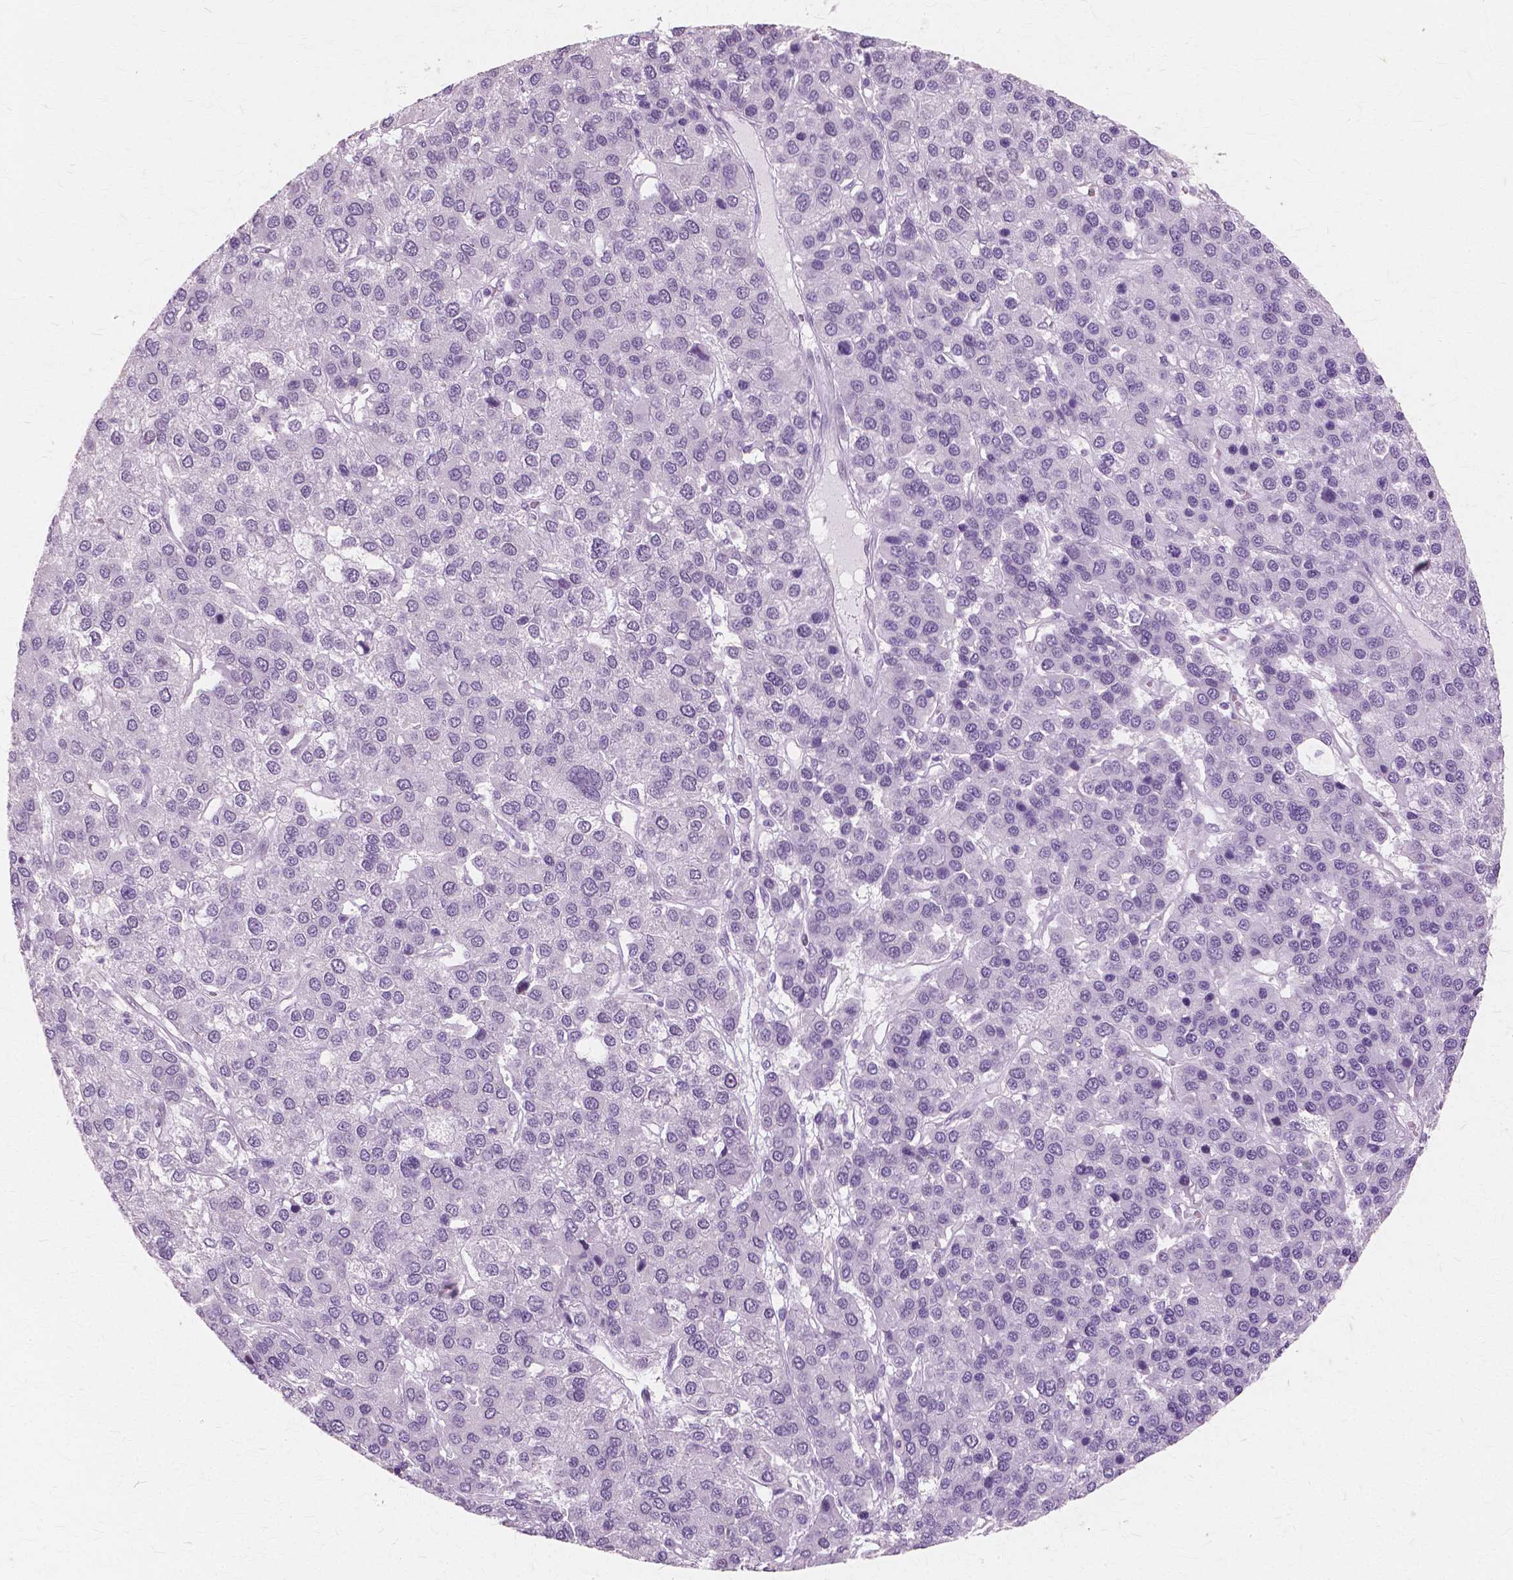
{"staining": {"intensity": "negative", "quantity": "none", "location": "none"}, "tissue": "liver cancer", "cell_type": "Tumor cells", "image_type": "cancer", "snomed": [{"axis": "morphology", "description": "Carcinoma, Hepatocellular, NOS"}, {"axis": "topography", "description": "Liver"}], "caption": "Tumor cells are negative for protein expression in human liver cancer (hepatocellular carcinoma).", "gene": "SFTPD", "patient": {"sex": "female", "age": 41}}